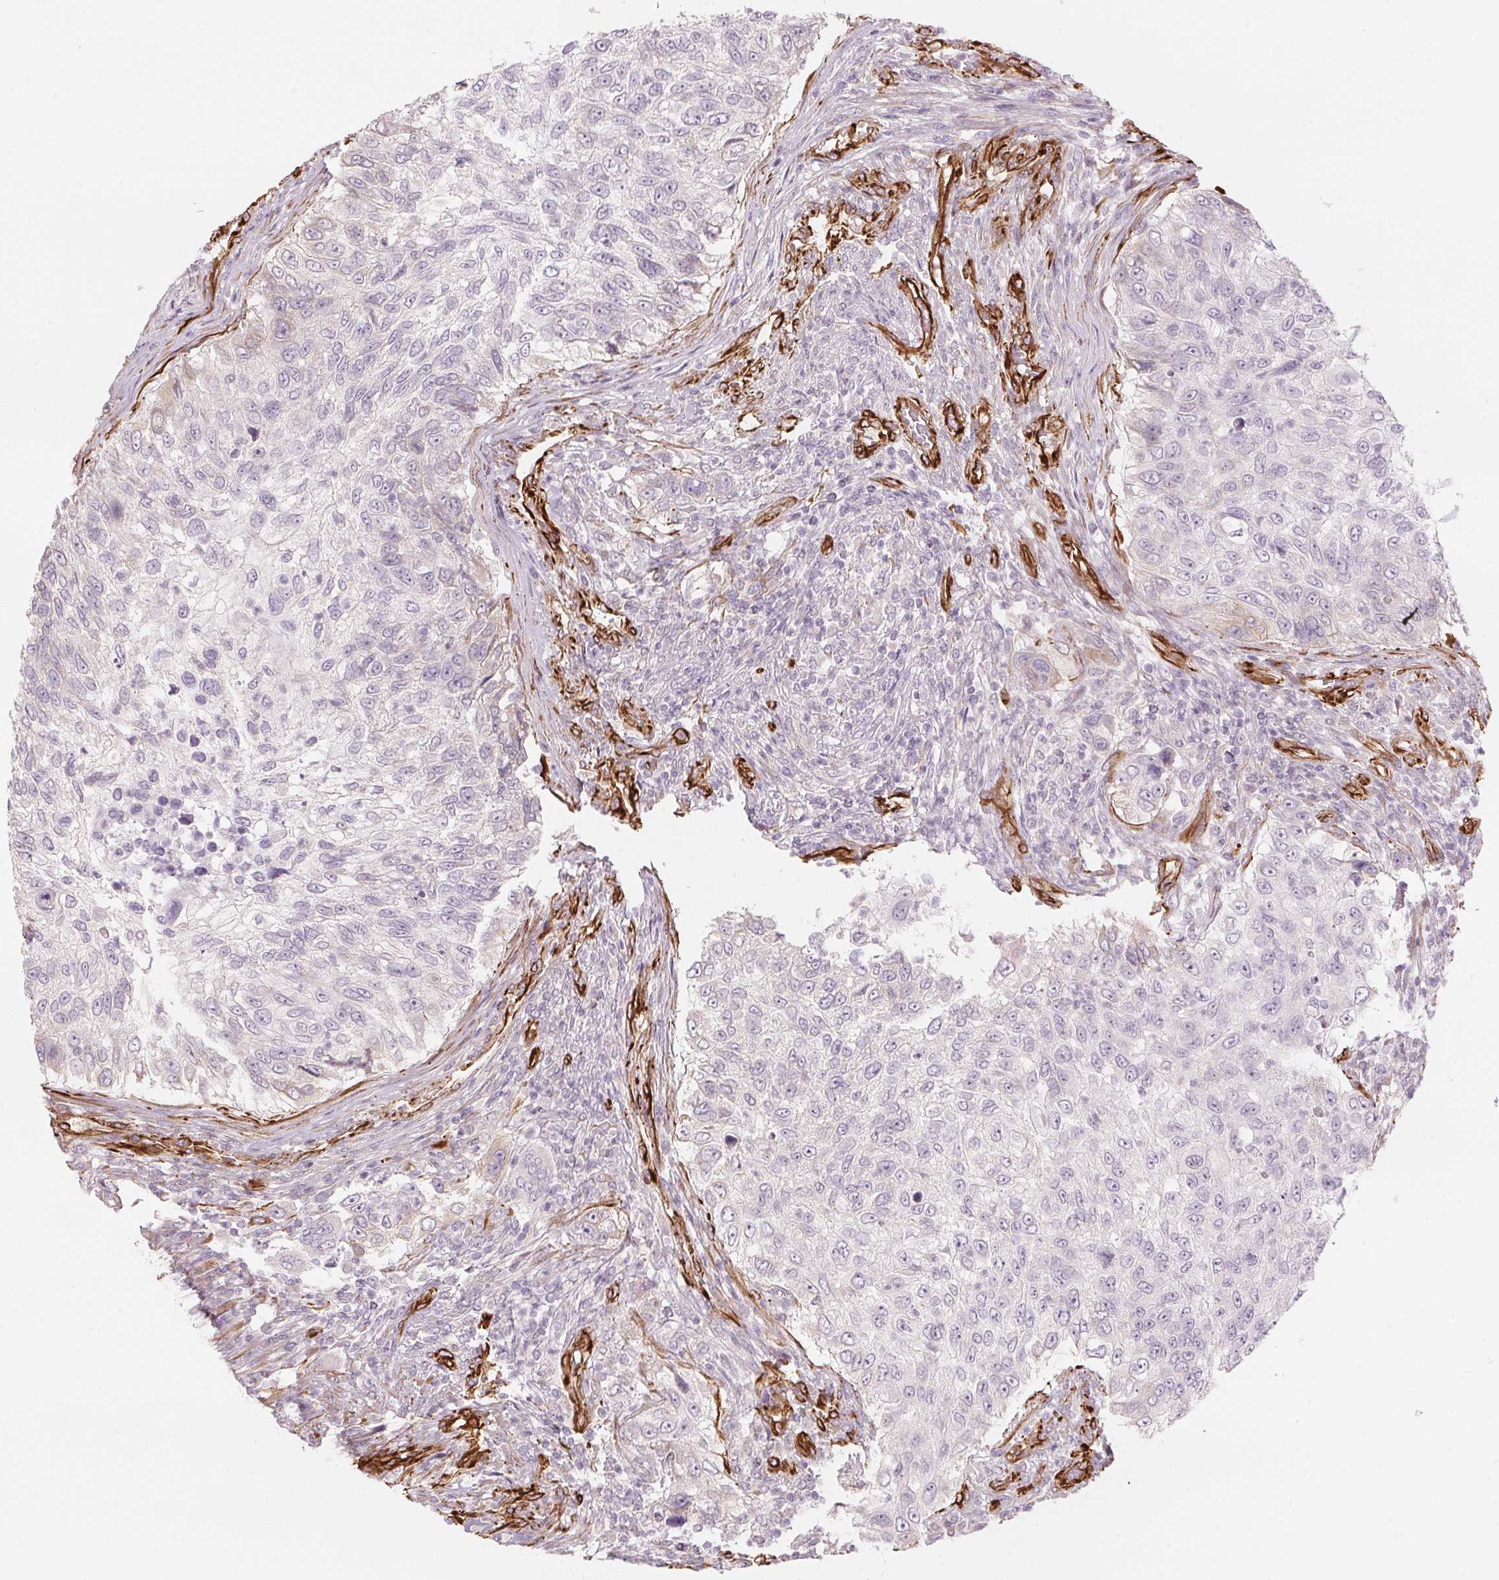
{"staining": {"intensity": "negative", "quantity": "none", "location": "none"}, "tissue": "urothelial cancer", "cell_type": "Tumor cells", "image_type": "cancer", "snomed": [{"axis": "morphology", "description": "Urothelial carcinoma, High grade"}, {"axis": "topography", "description": "Urinary bladder"}], "caption": "High-grade urothelial carcinoma was stained to show a protein in brown. There is no significant staining in tumor cells. (Stains: DAB IHC with hematoxylin counter stain, Microscopy: brightfield microscopy at high magnification).", "gene": "CLPS", "patient": {"sex": "female", "age": 60}}